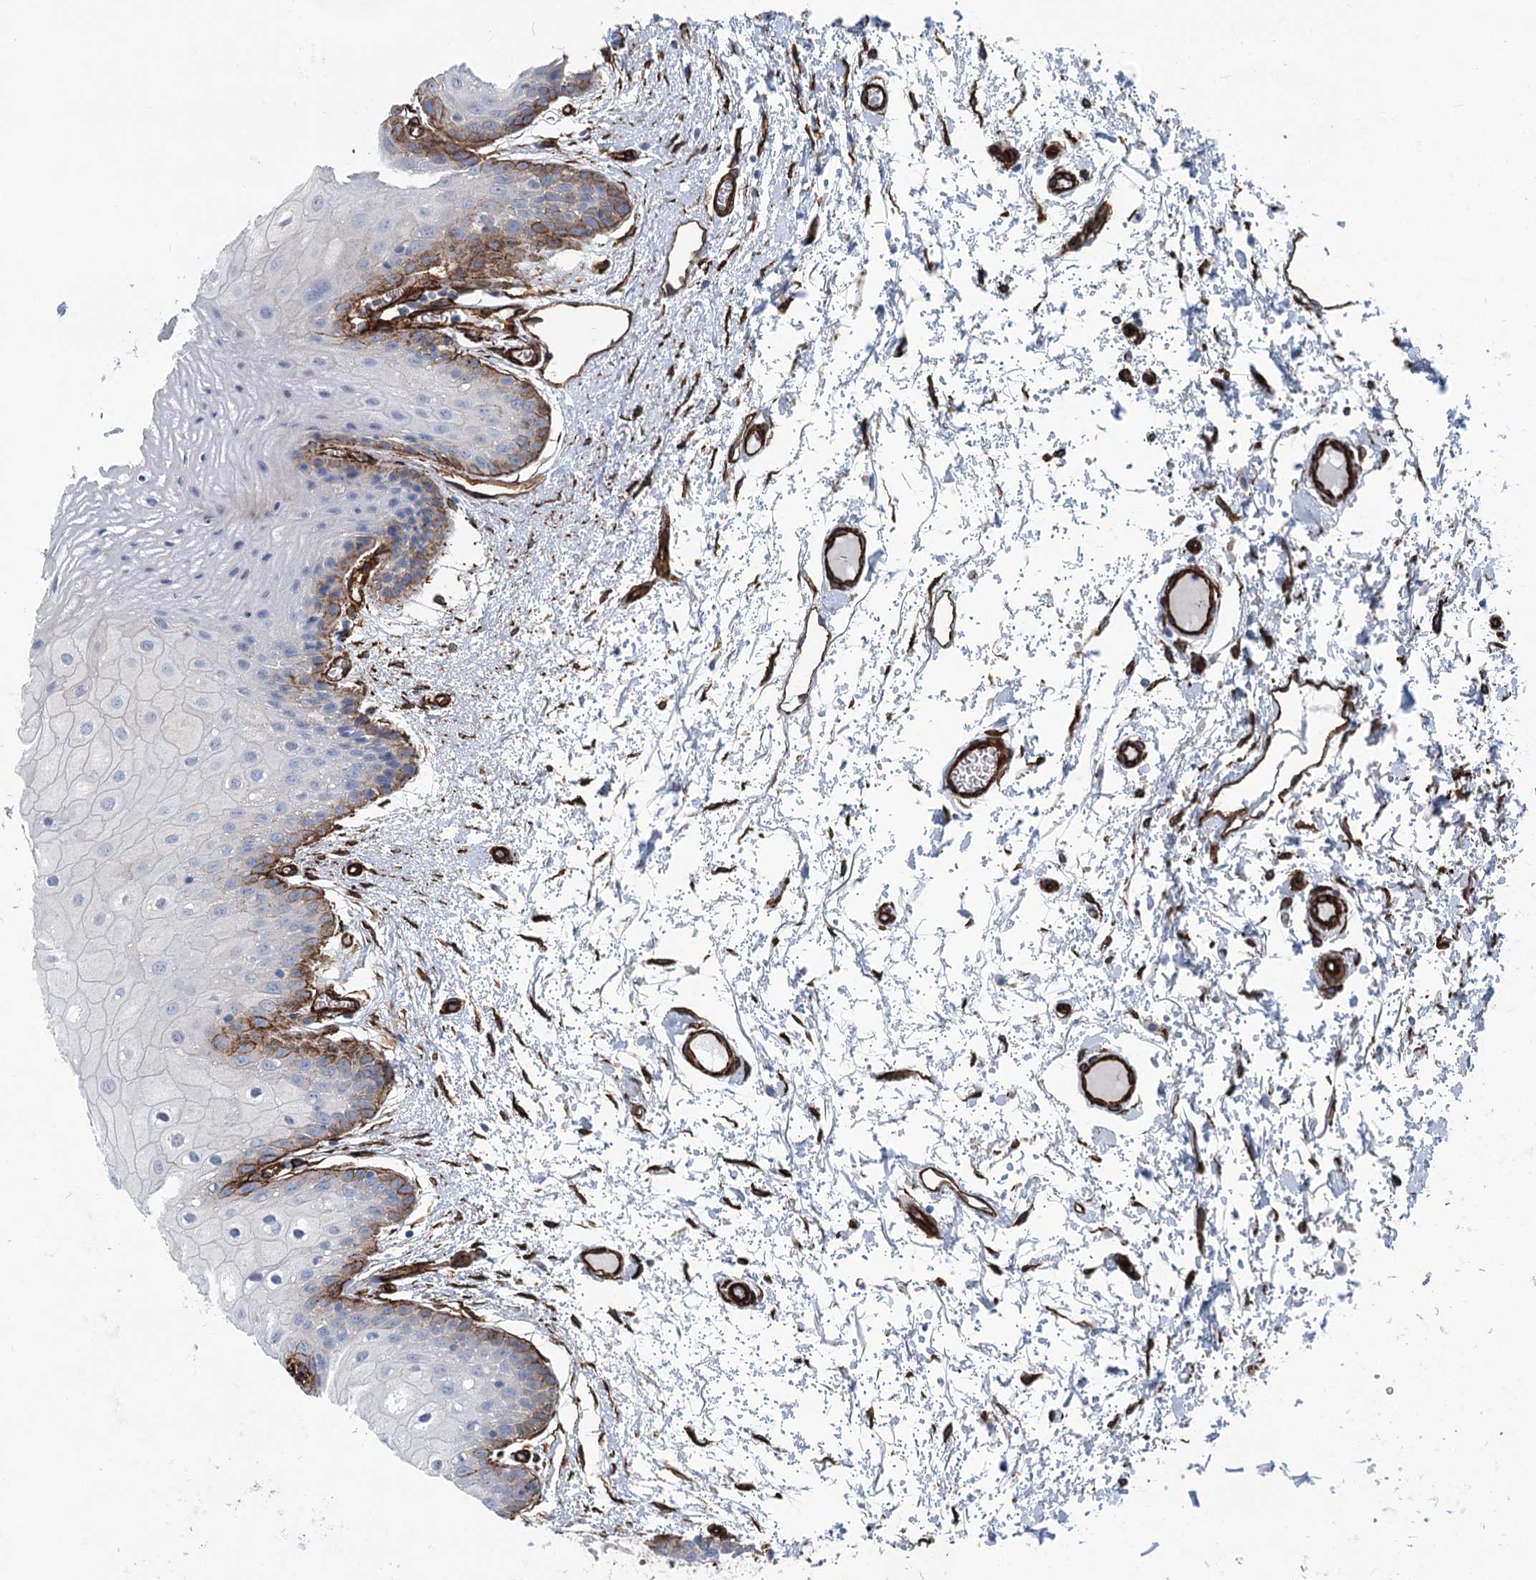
{"staining": {"intensity": "strong", "quantity": "<25%", "location": "cytoplasmic/membranous"}, "tissue": "oral mucosa", "cell_type": "Squamous epithelial cells", "image_type": "normal", "snomed": [{"axis": "morphology", "description": "Normal tissue, NOS"}, {"axis": "topography", "description": "Oral tissue"}, {"axis": "topography", "description": "Tounge, NOS"}], "caption": "Squamous epithelial cells show medium levels of strong cytoplasmic/membranous staining in approximately <25% of cells in benign human oral mucosa.", "gene": "IQSEC1", "patient": {"sex": "female", "age": 73}}